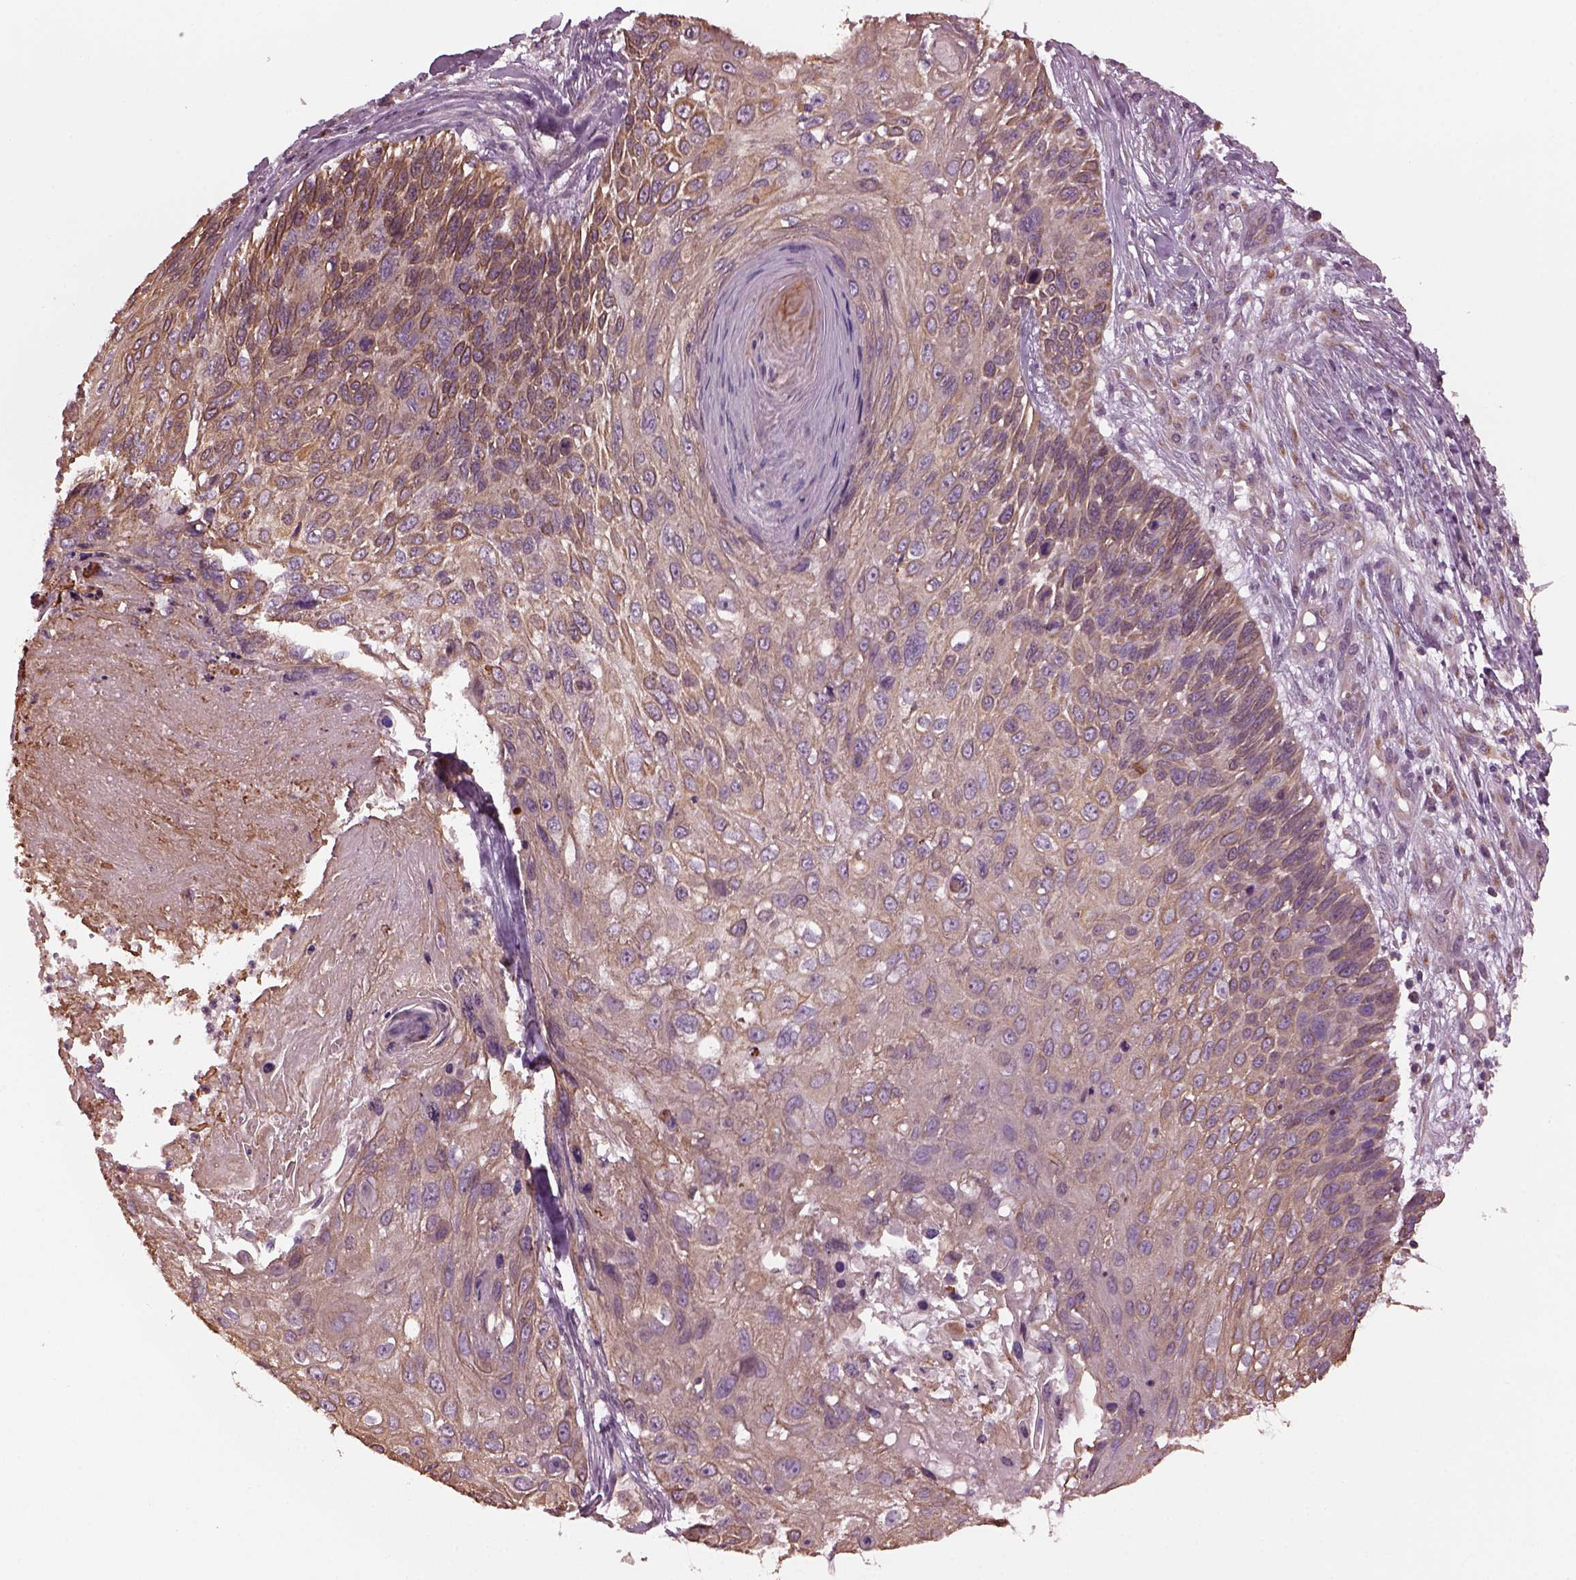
{"staining": {"intensity": "moderate", "quantity": "25%-75%", "location": "cytoplasmic/membranous,nuclear"}, "tissue": "skin cancer", "cell_type": "Tumor cells", "image_type": "cancer", "snomed": [{"axis": "morphology", "description": "Squamous cell carcinoma, NOS"}, {"axis": "topography", "description": "Skin"}], "caption": "Brown immunohistochemical staining in squamous cell carcinoma (skin) demonstrates moderate cytoplasmic/membranous and nuclear staining in approximately 25%-75% of tumor cells. (Brightfield microscopy of DAB IHC at high magnification).", "gene": "RUFY3", "patient": {"sex": "male", "age": 92}}